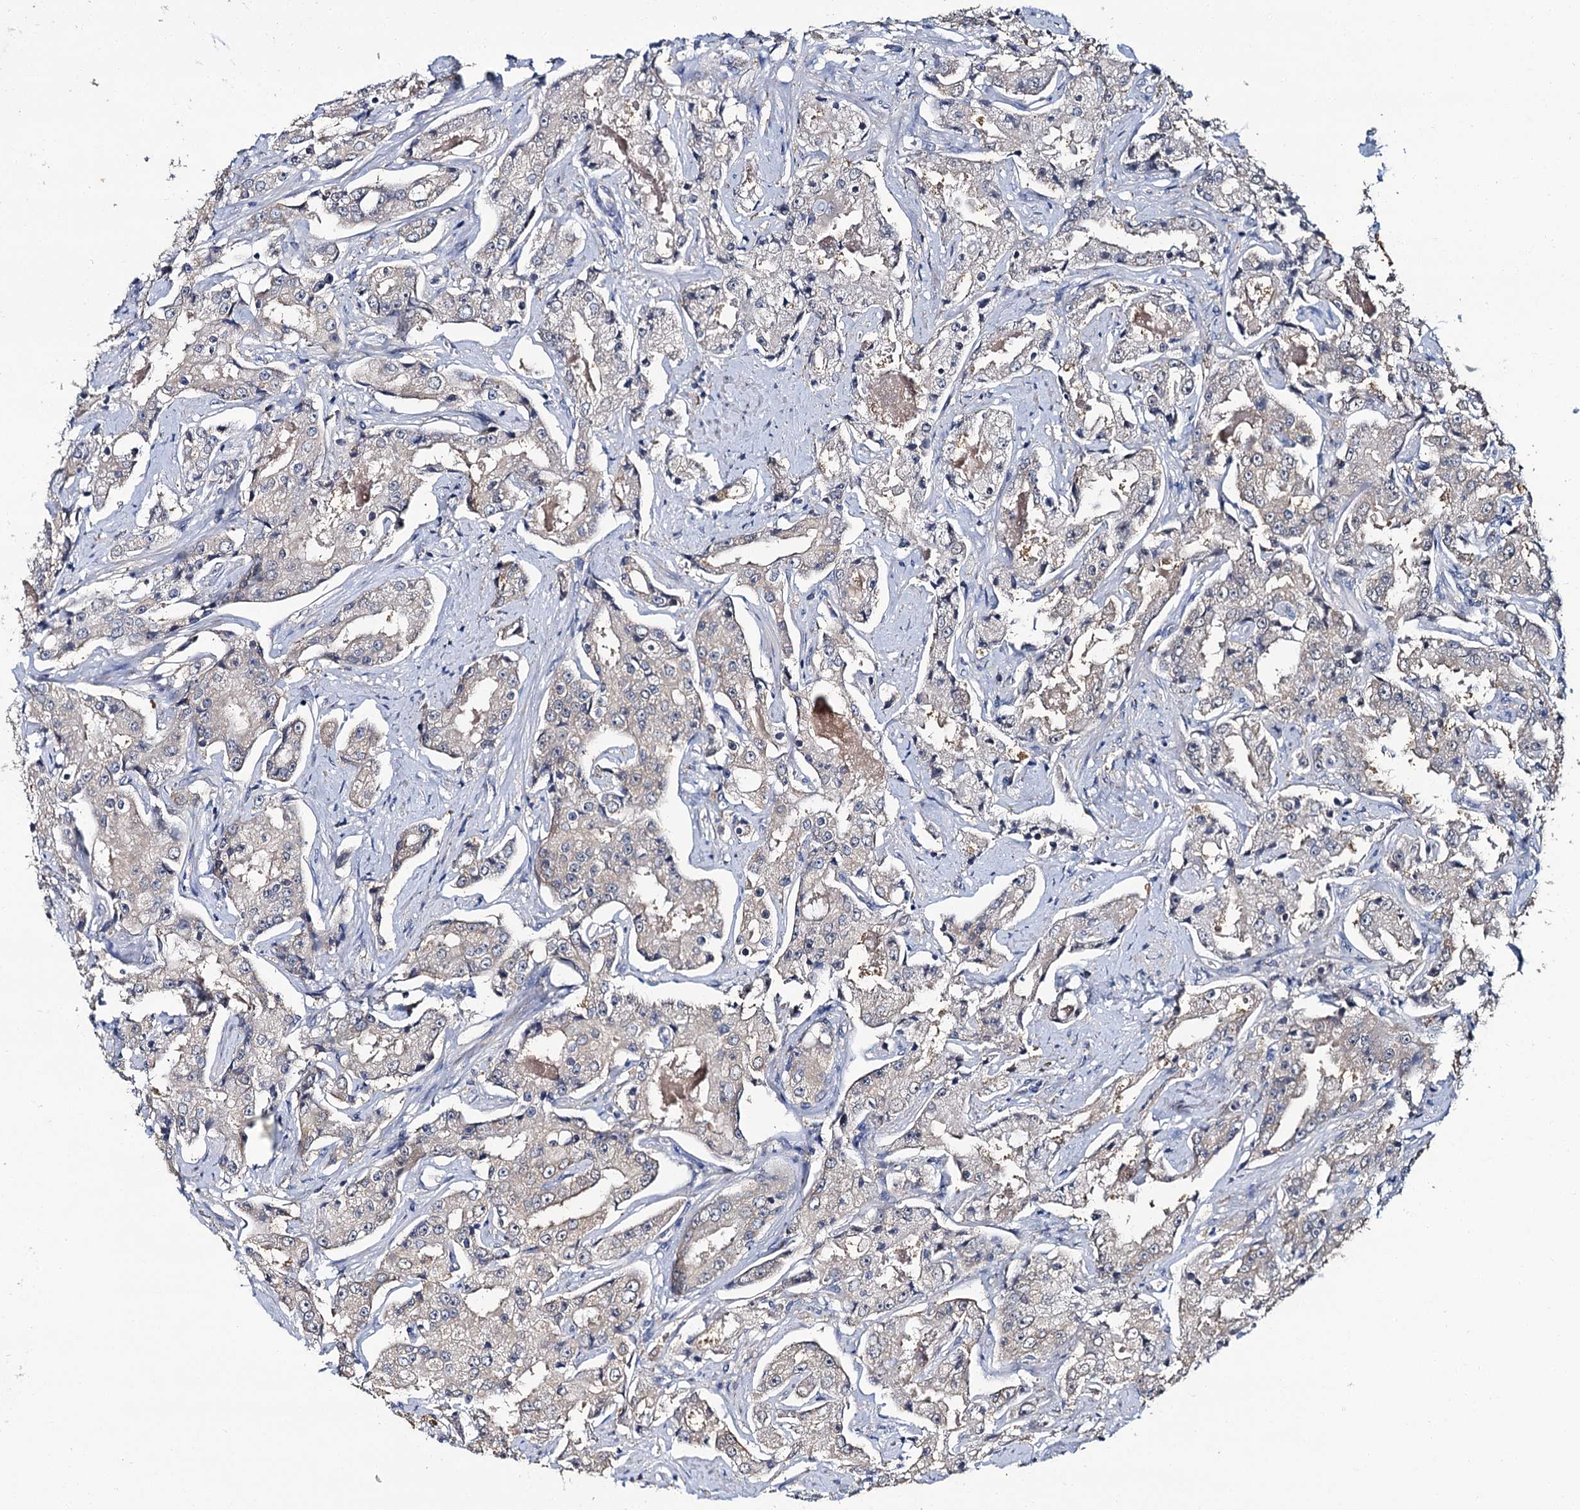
{"staining": {"intensity": "negative", "quantity": "none", "location": "none"}, "tissue": "prostate cancer", "cell_type": "Tumor cells", "image_type": "cancer", "snomed": [{"axis": "morphology", "description": "Adenocarcinoma, High grade"}, {"axis": "topography", "description": "Prostate"}], "caption": "IHC image of prostate high-grade adenocarcinoma stained for a protein (brown), which reveals no positivity in tumor cells.", "gene": "SLC46A3", "patient": {"sex": "male", "age": 73}}